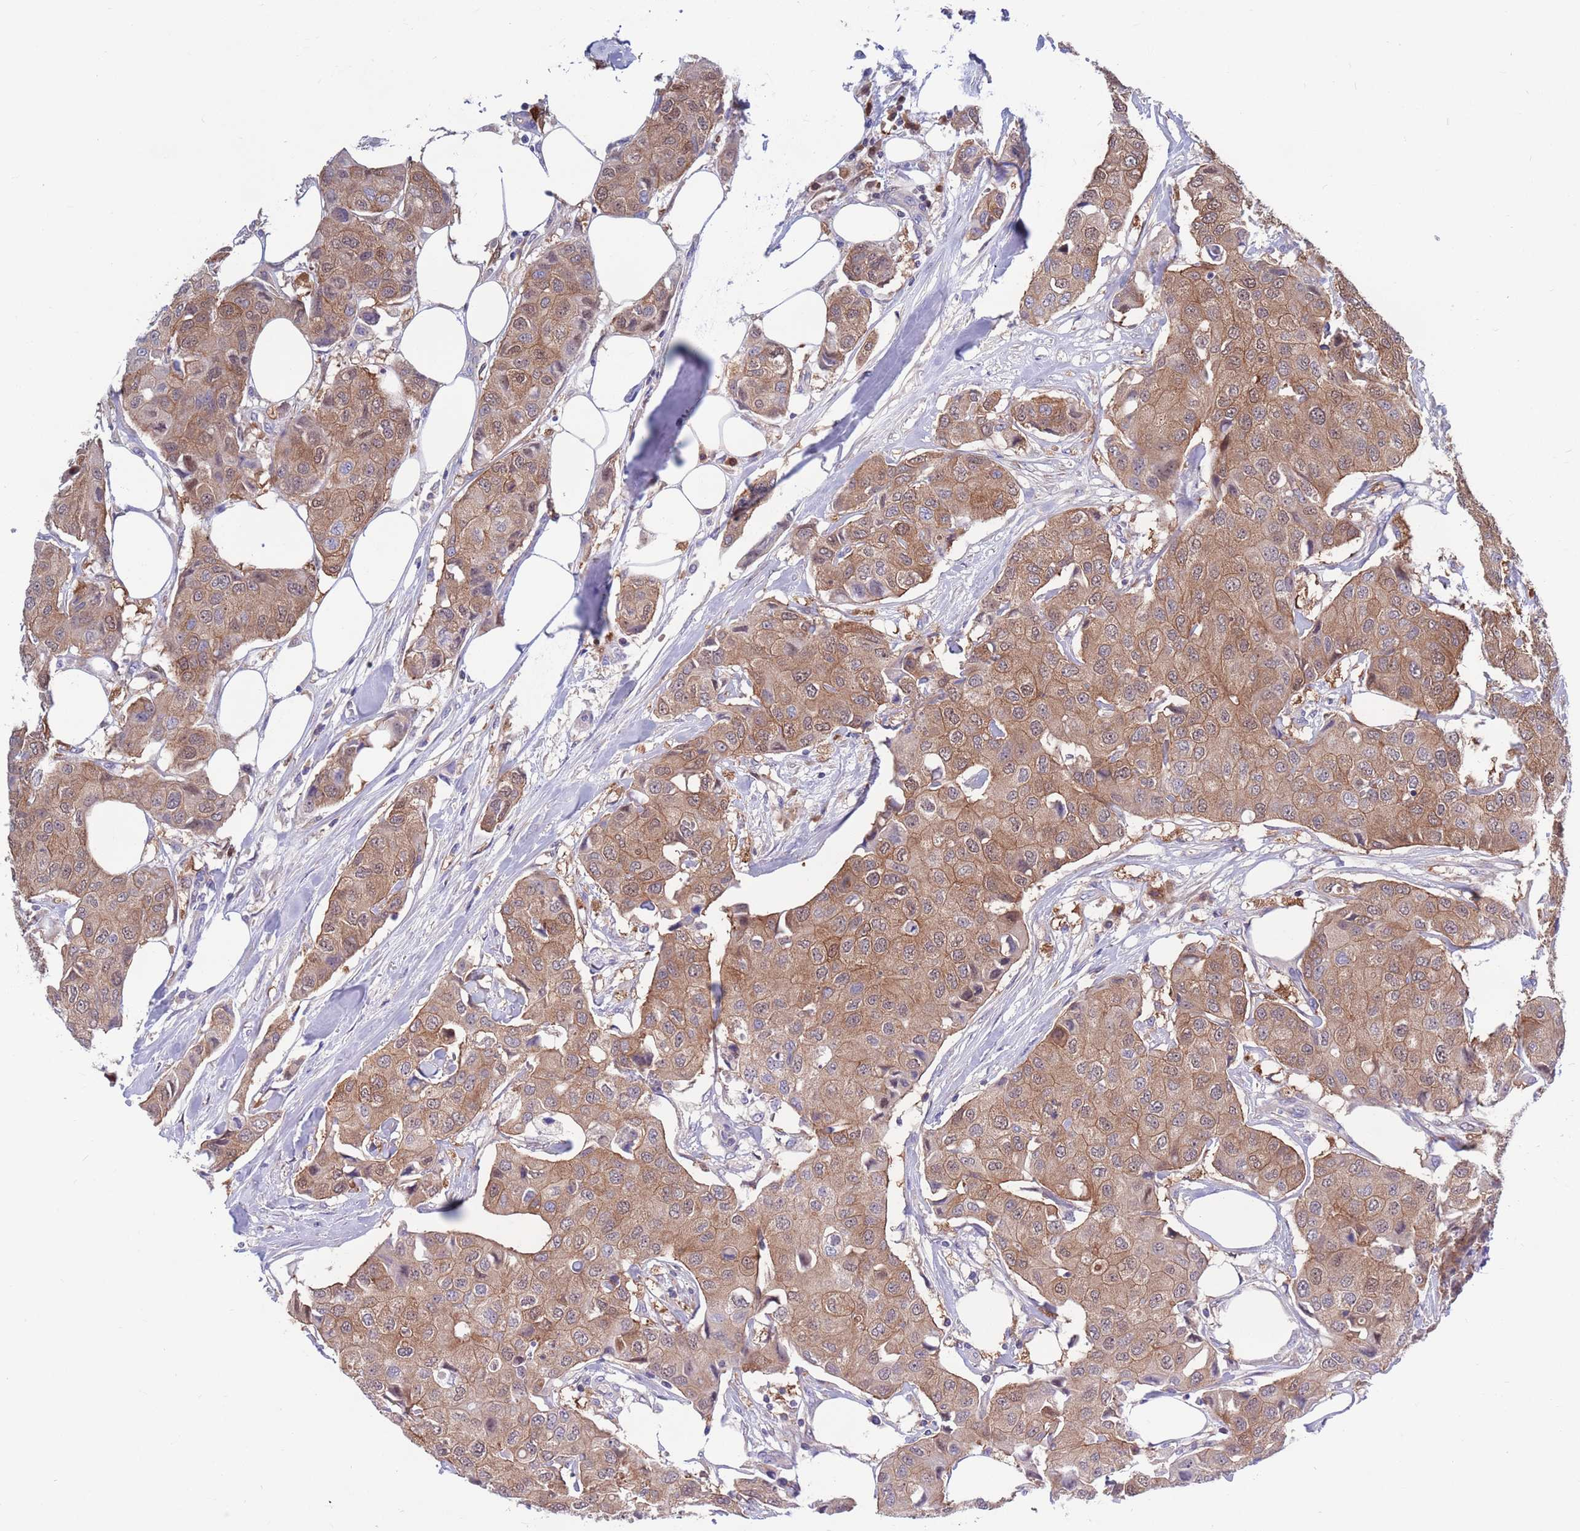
{"staining": {"intensity": "moderate", "quantity": ">75%", "location": "cytoplasmic/membranous,nuclear"}, "tissue": "breast cancer", "cell_type": "Tumor cells", "image_type": "cancer", "snomed": [{"axis": "morphology", "description": "Duct carcinoma"}, {"axis": "topography", "description": "Breast"}], "caption": "Immunohistochemistry (IHC) micrograph of human breast cancer (intraductal carcinoma) stained for a protein (brown), which reveals medium levels of moderate cytoplasmic/membranous and nuclear positivity in approximately >75% of tumor cells.", "gene": "KLHL29", "patient": {"sex": "female", "age": 80}}